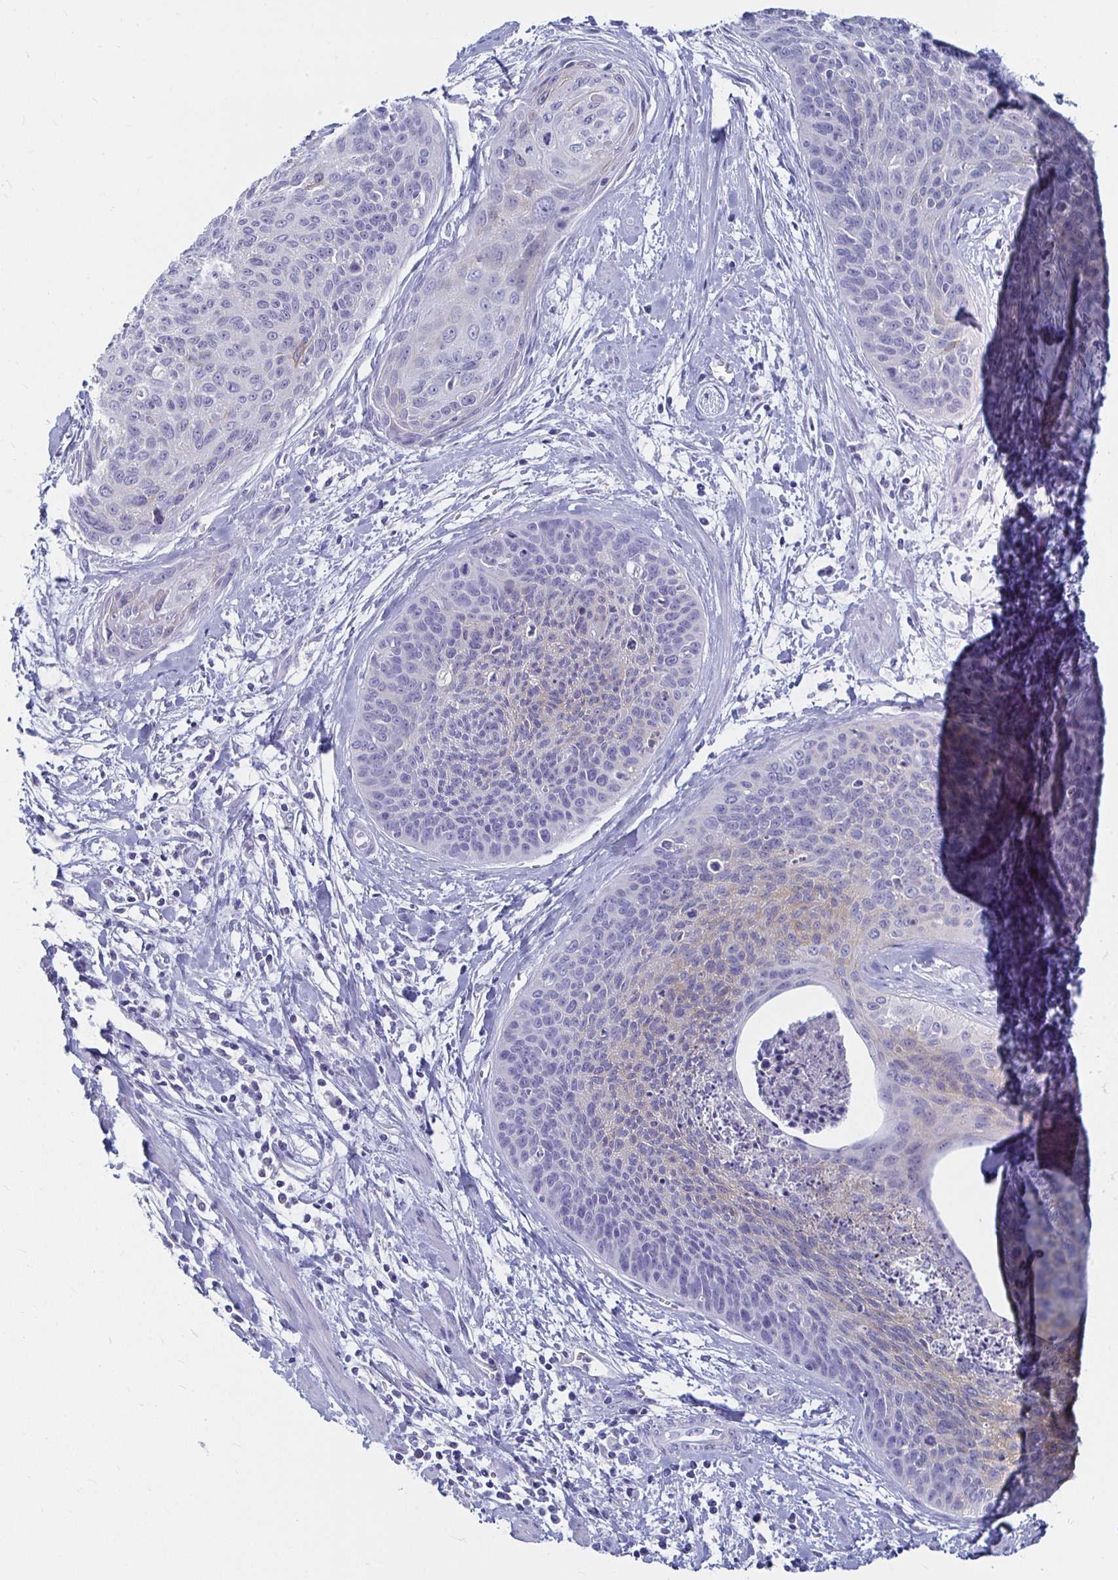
{"staining": {"intensity": "negative", "quantity": "none", "location": "none"}, "tissue": "cervical cancer", "cell_type": "Tumor cells", "image_type": "cancer", "snomed": [{"axis": "morphology", "description": "Squamous cell carcinoma, NOS"}, {"axis": "topography", "description": "Cervix"}], "caption": "High magnification brightfield microscopy of squamous cell carcinoma (cervical) stained with DAB (3,3'-diaminobenzidine) (brown) and counterstained with hematoxylin (blue): tumor cells show no significant positivity.", "gene": "CA9", "patient": {"sex": "female", "age": 55}}